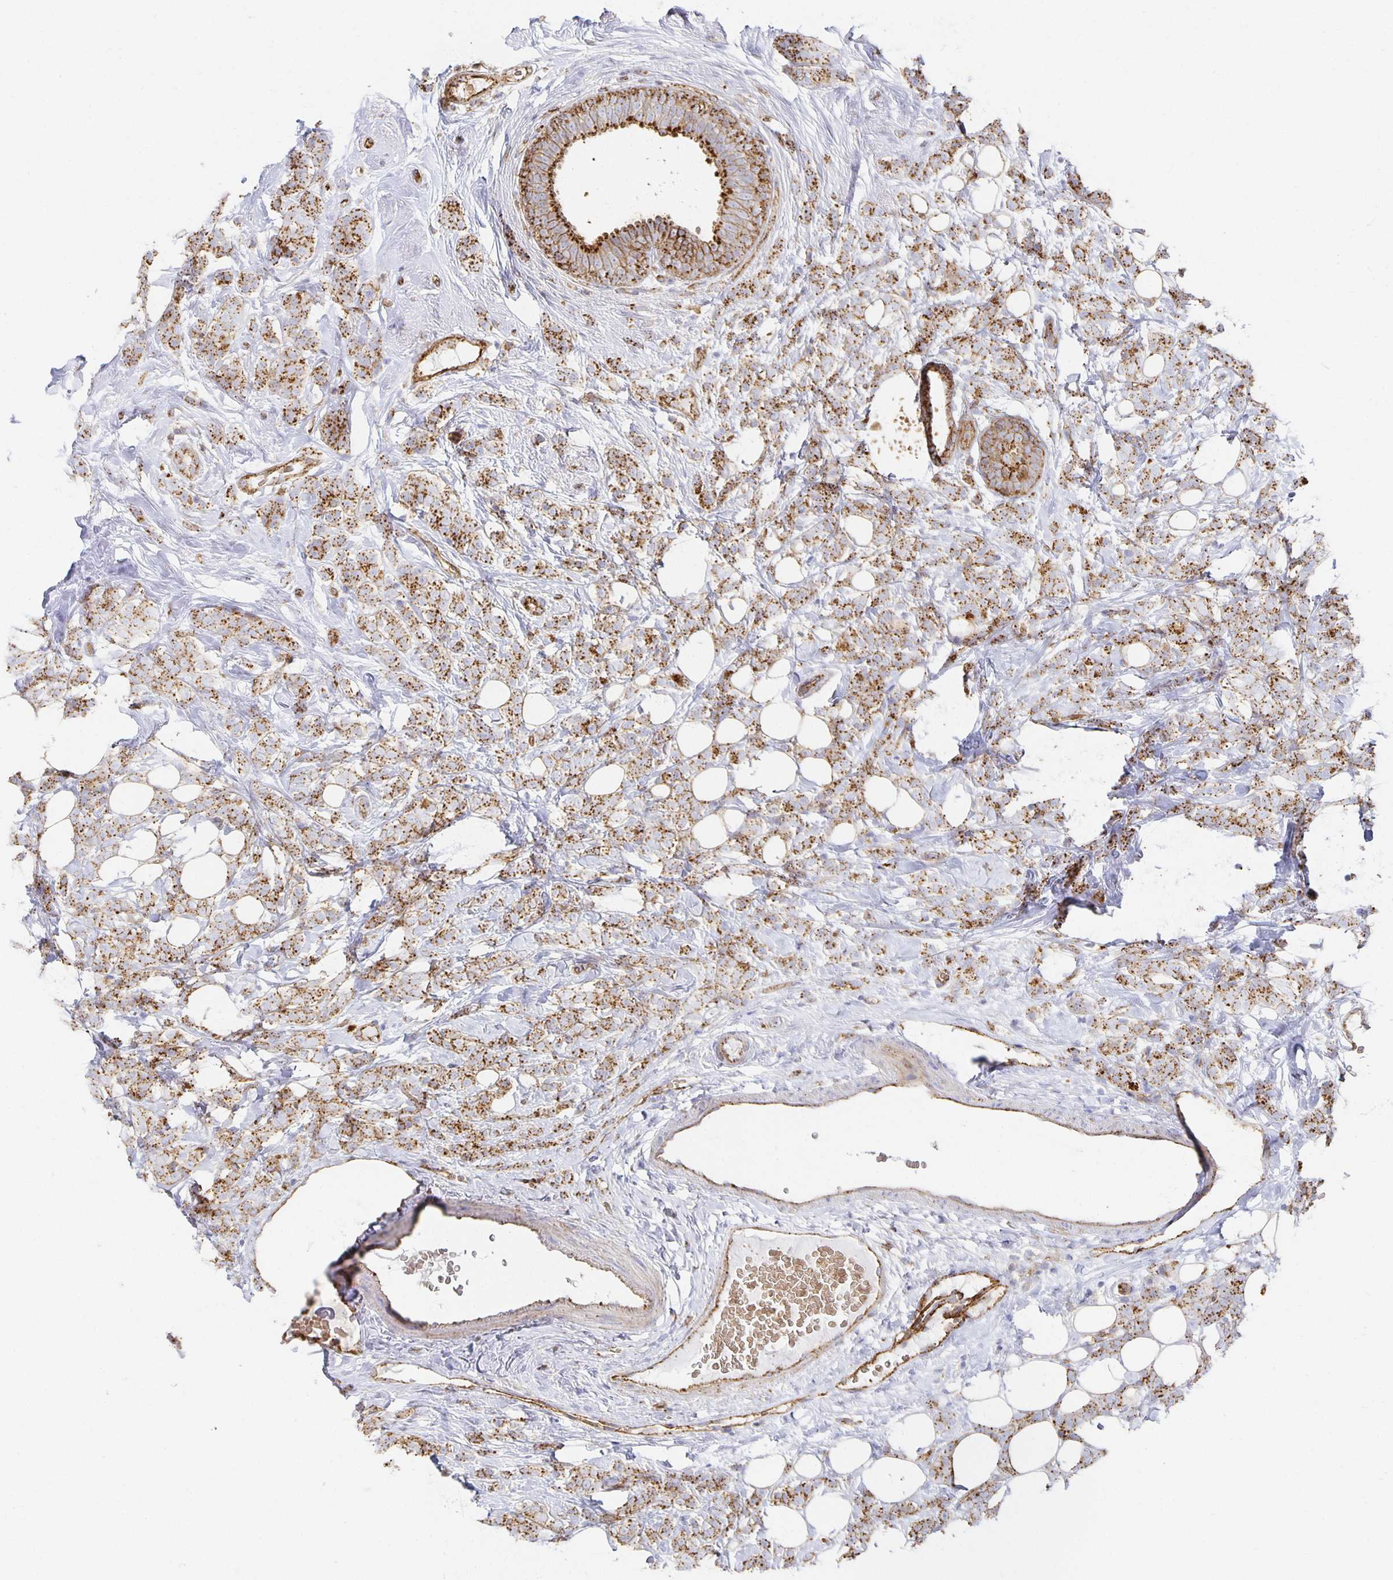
{"staining": {"intensity": "strong", "quantity": ">75%", "location": "cytoplasmic/membranous"}, "tissue": "breast cancer", "cell_type": "Tumor cells", "image_type": "cancer", "snomed": [{"axis": "morphology", "description": "Lobular carcinoma"}, {"axis": "topography", "description": "Breast"}], "caption": "Tumor cells reveal strong cytoplasmic/membranous staining in about >75% of cells in breast cancer (lobular carcinoma).", "gene": "TAAR1", "patient": {"sex": "female", "age": 49}}